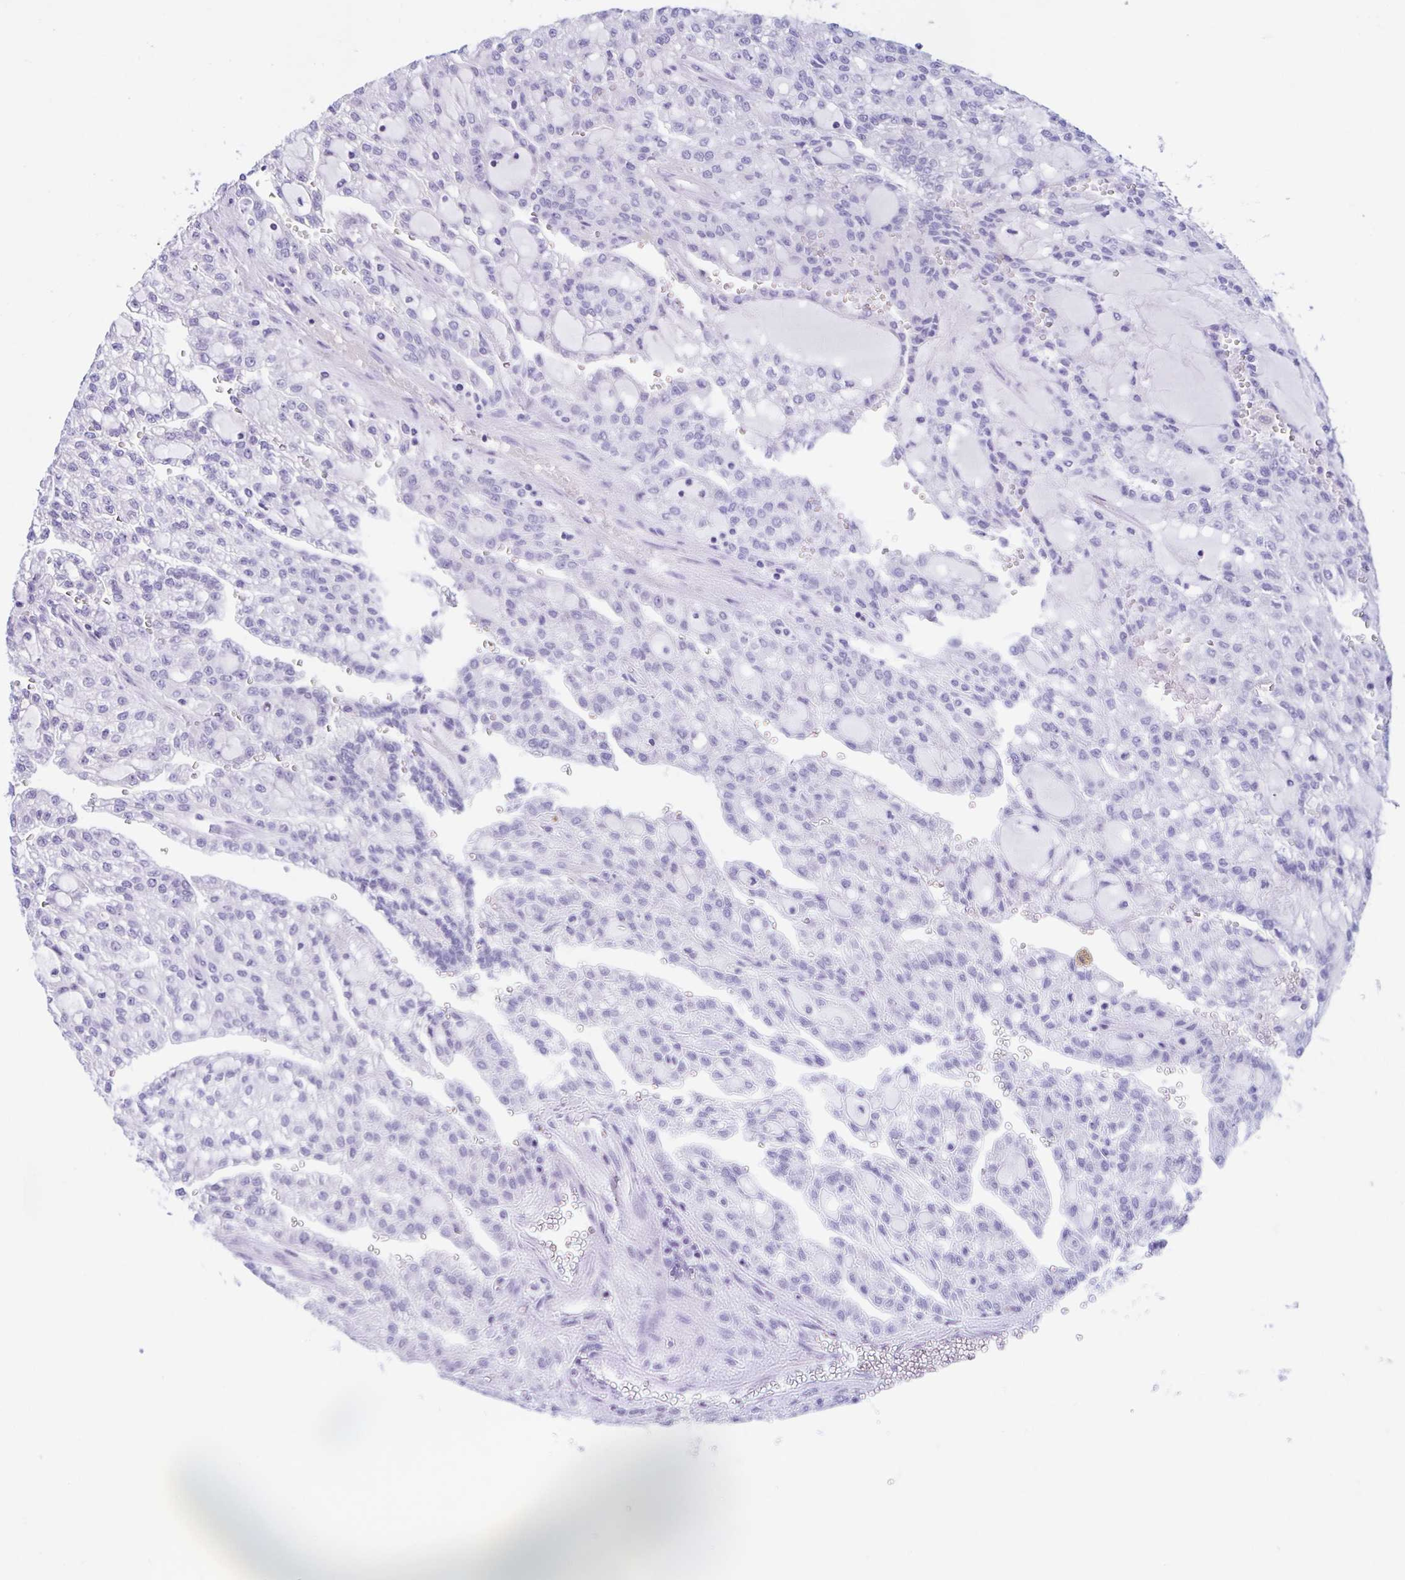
{"staining": {"intensity": "negative", "quantity": "none", "location": "none"}, "tissue": "renal cancer", "cell_type": "Tumor cells", "image_type": "cancer", "snomed": [{"axis": "morphology", "description": "Adenocarcinoma, NOS"}, {"axis": "topography", "description": "Kidney"}], "caption": "High magnification brightfield microscopy of renal adenocarcinoma stained with DAB (brown) and counterstained with hematoxylin (blue): tumor cells show no significant staining.", "gene": "ZNF319", "patient": {"sex": "male", "age": 63}}